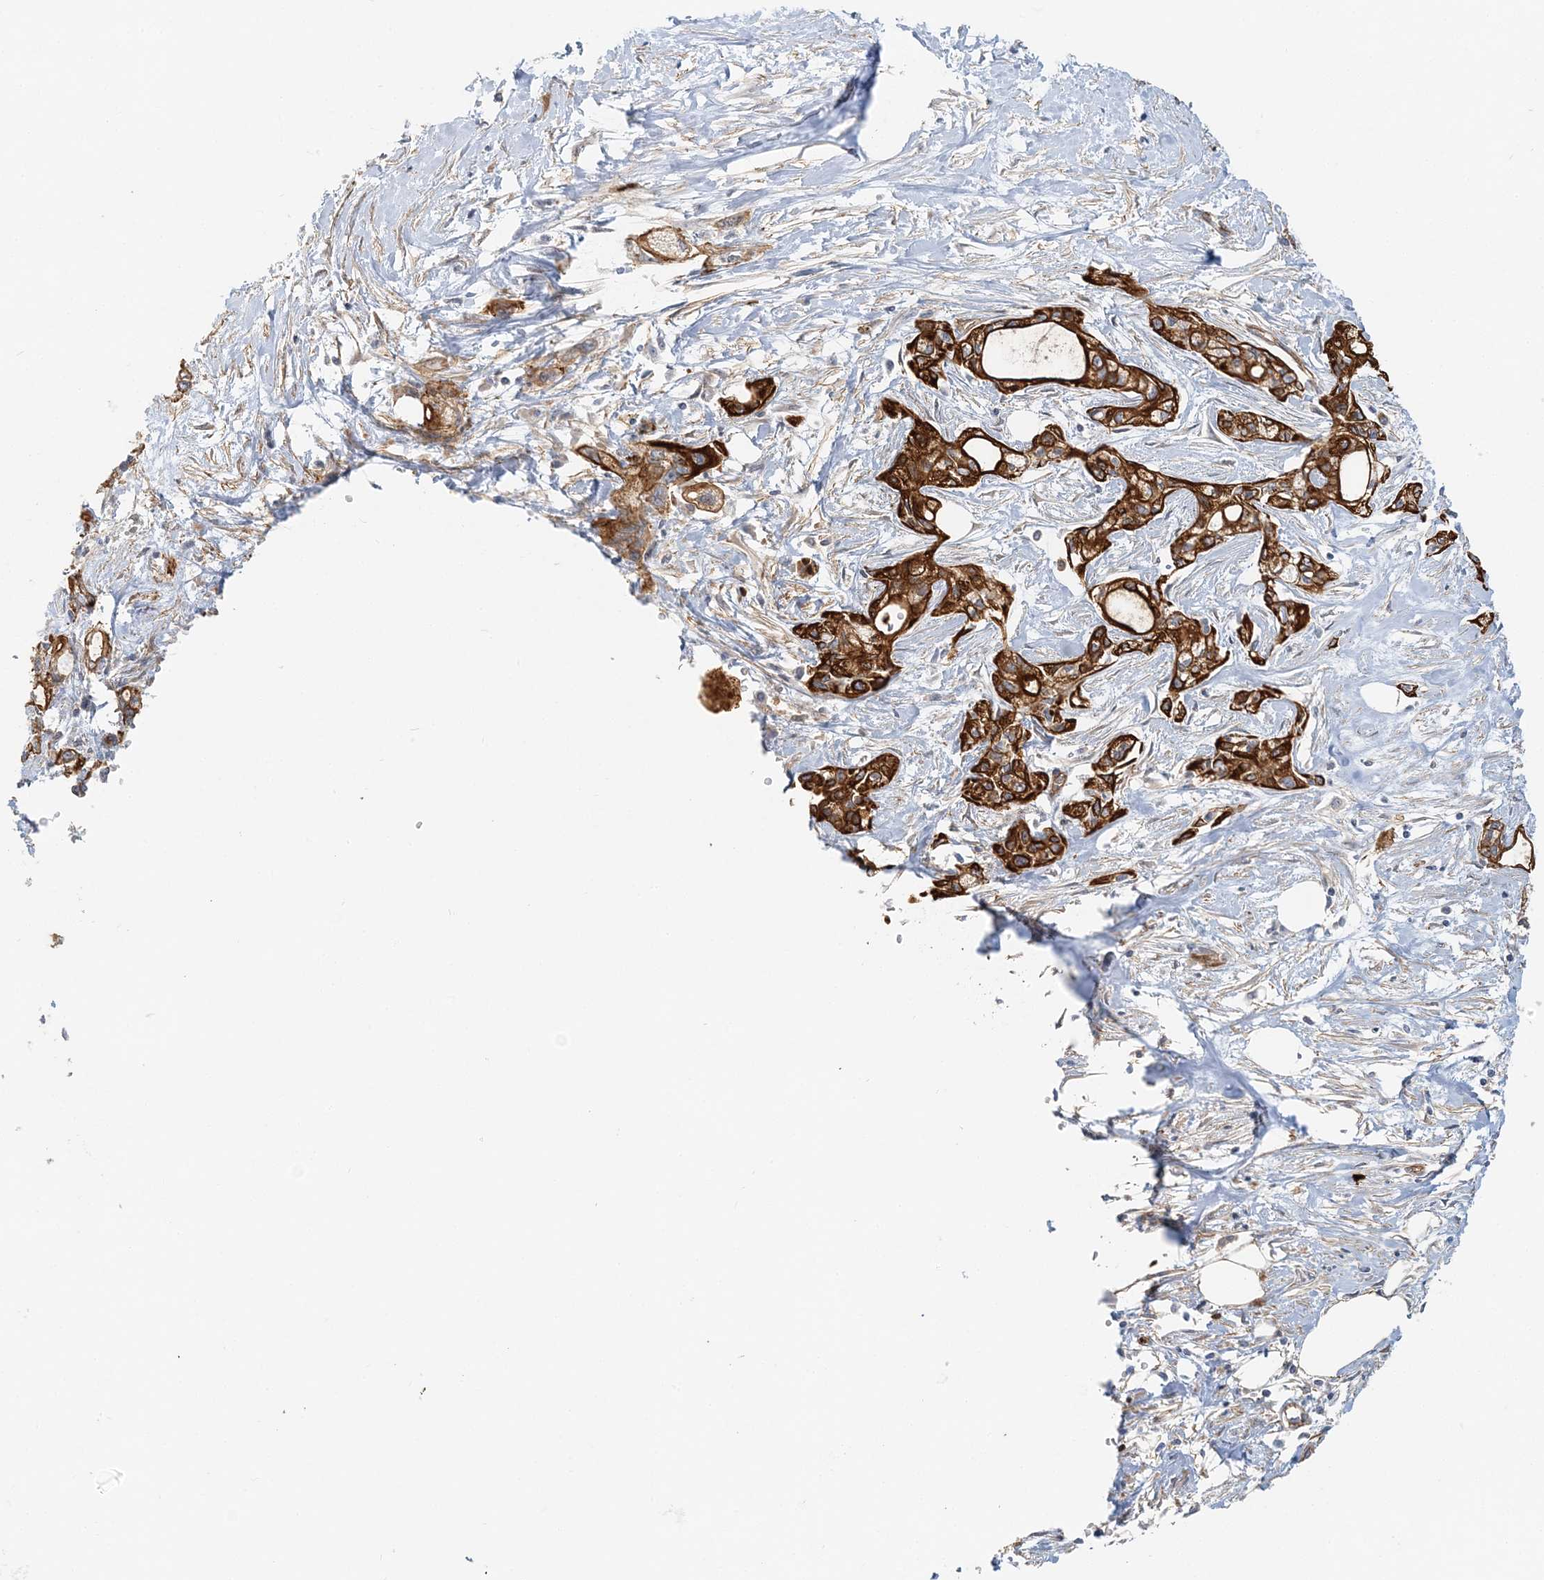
{"staining": {"intensity": "strong", "quantity": ">75%", "location": "cytoplasmic/membranous"}, "tissue": "pancreatic cancer", "cell_type": "Tumor cells", "image_type": "cancer", "snomed": [{"axis": "morphology", "description": "Adenocarcinoma, NOS"}, {"axis": "topography", "description": "Pancreas"}], "caption": "A brown stain shows strong cytoplasmic/membranous expression of a protein in human pancreatic adenocarcinoma tumor cells.", "gene": "DNAH1", "patient": {"sex": "male", "age": 70}}